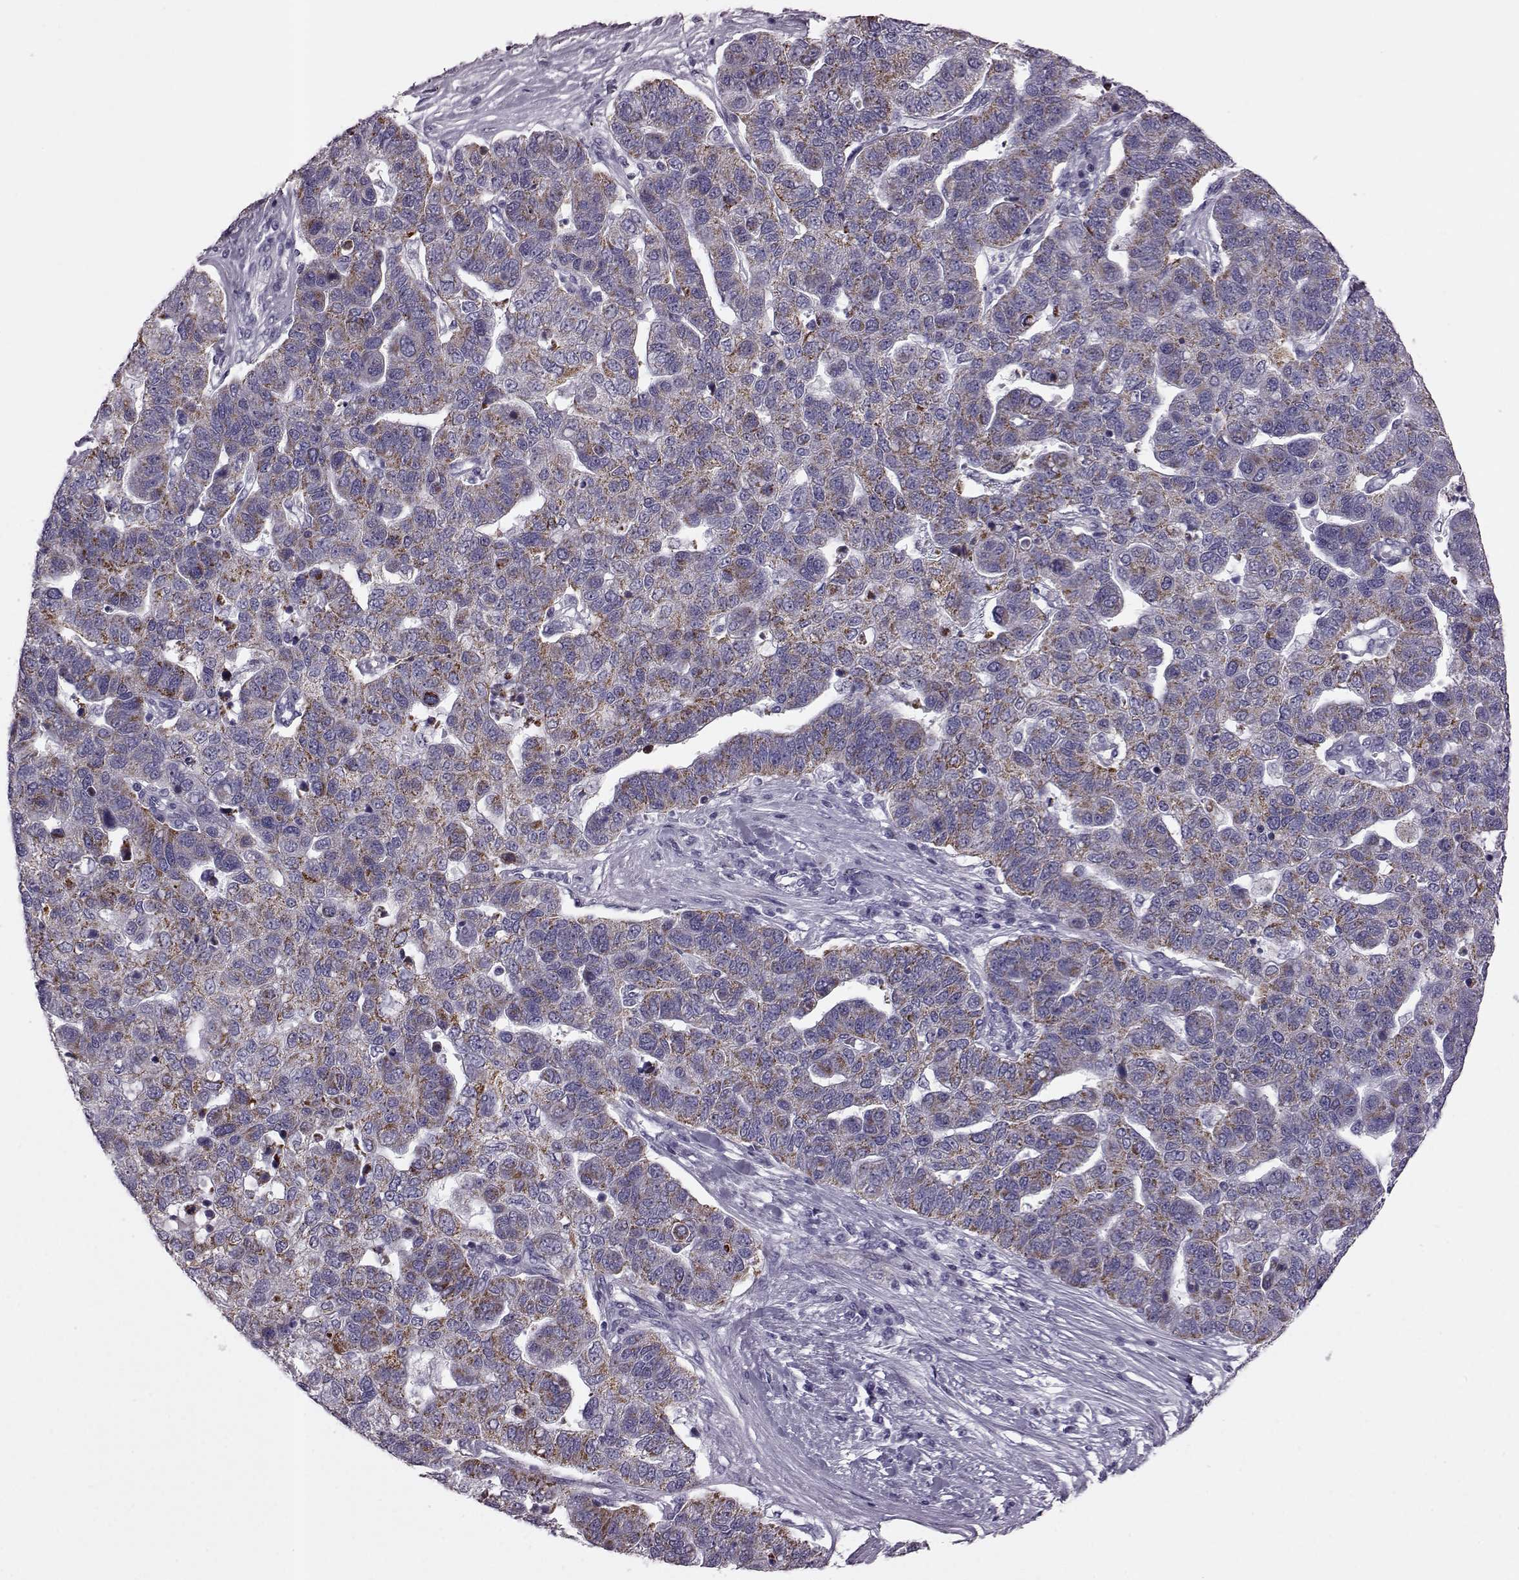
{"staining": {"intensity": "moderate", "quantity": ">75%", "location": "cytoplasmic/membranous"}, "tissue": "pancreatic cancer", "cell_type": "Tumor cells", "image_type": "cancer", "snomed": [{"axis": "morphology", "description": "Adenocarcinoma, NOS"}, {"axis": "topography", "description": "Pancreas"}], "caption": "High-power microscopy captured an immunohistochemistry micrograph of pancreatic adenocarcinoma, revealing moderate cytoplasmic/membranous expression in approximately >75% of tumor cells.", "gene": "RIMS2", "patient": {"sex": "female", "age": 61}}